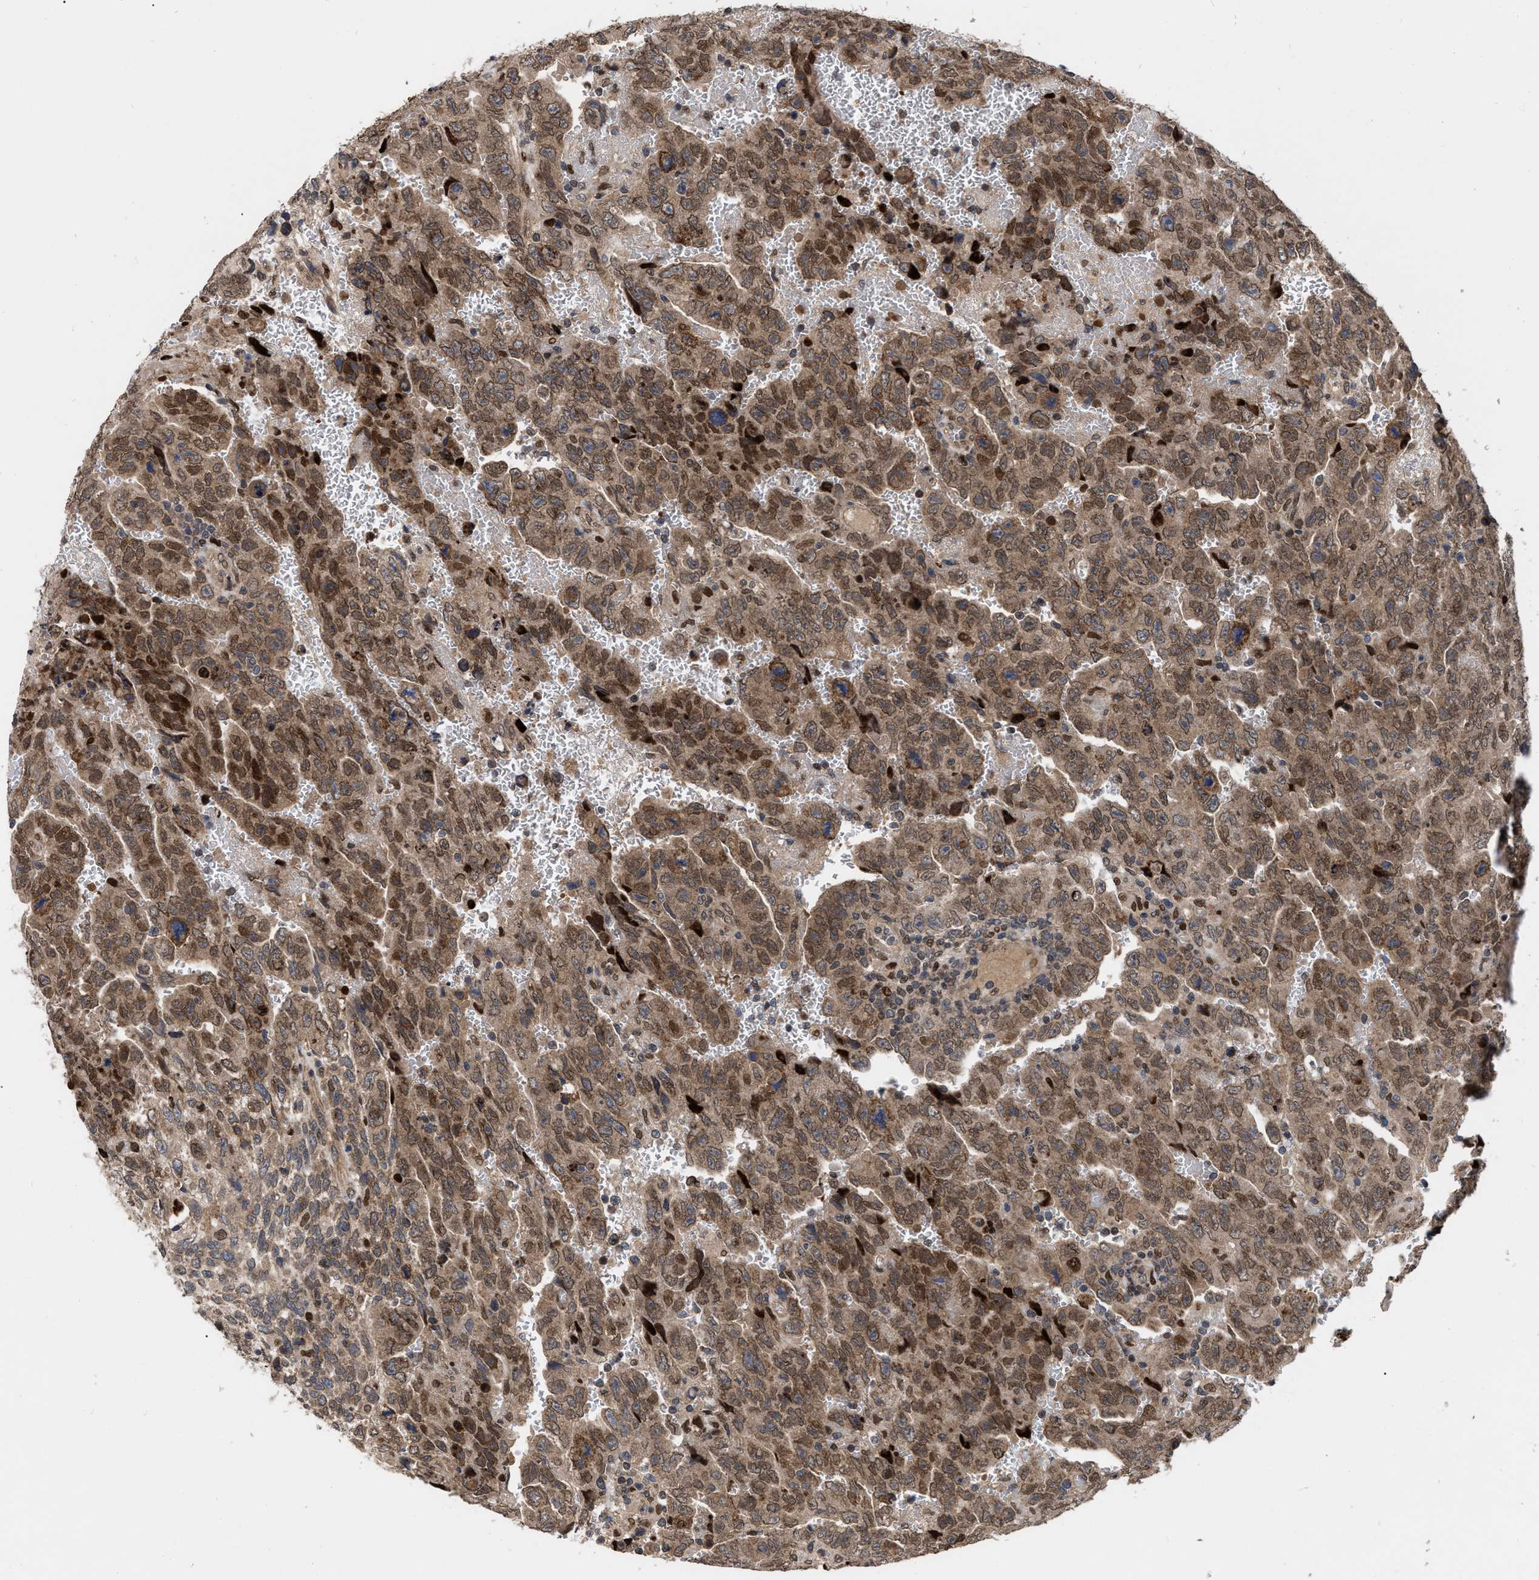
{"staining": {"intensity": "moderate", "quantity": ">75%", "location": "cytoplasmic/membranous,nuclear"}, "tissue": "testis cancer", "cell_type": "Tumor cells", "image_type": "cancer", "snomed": [{"axis": "morphology", "description": "Carcinoma, Embryonal, NOS"}, {"axis": "topography", "description": "Testis"}], "caption": "Testis cancer stained with a brown dye reveals moderate cytoplasmic/membranous and nuclear positive staining in about >75% of tumor cells.", "gene": "MDM4", "patient": {"sex": "male", "age": 28}}